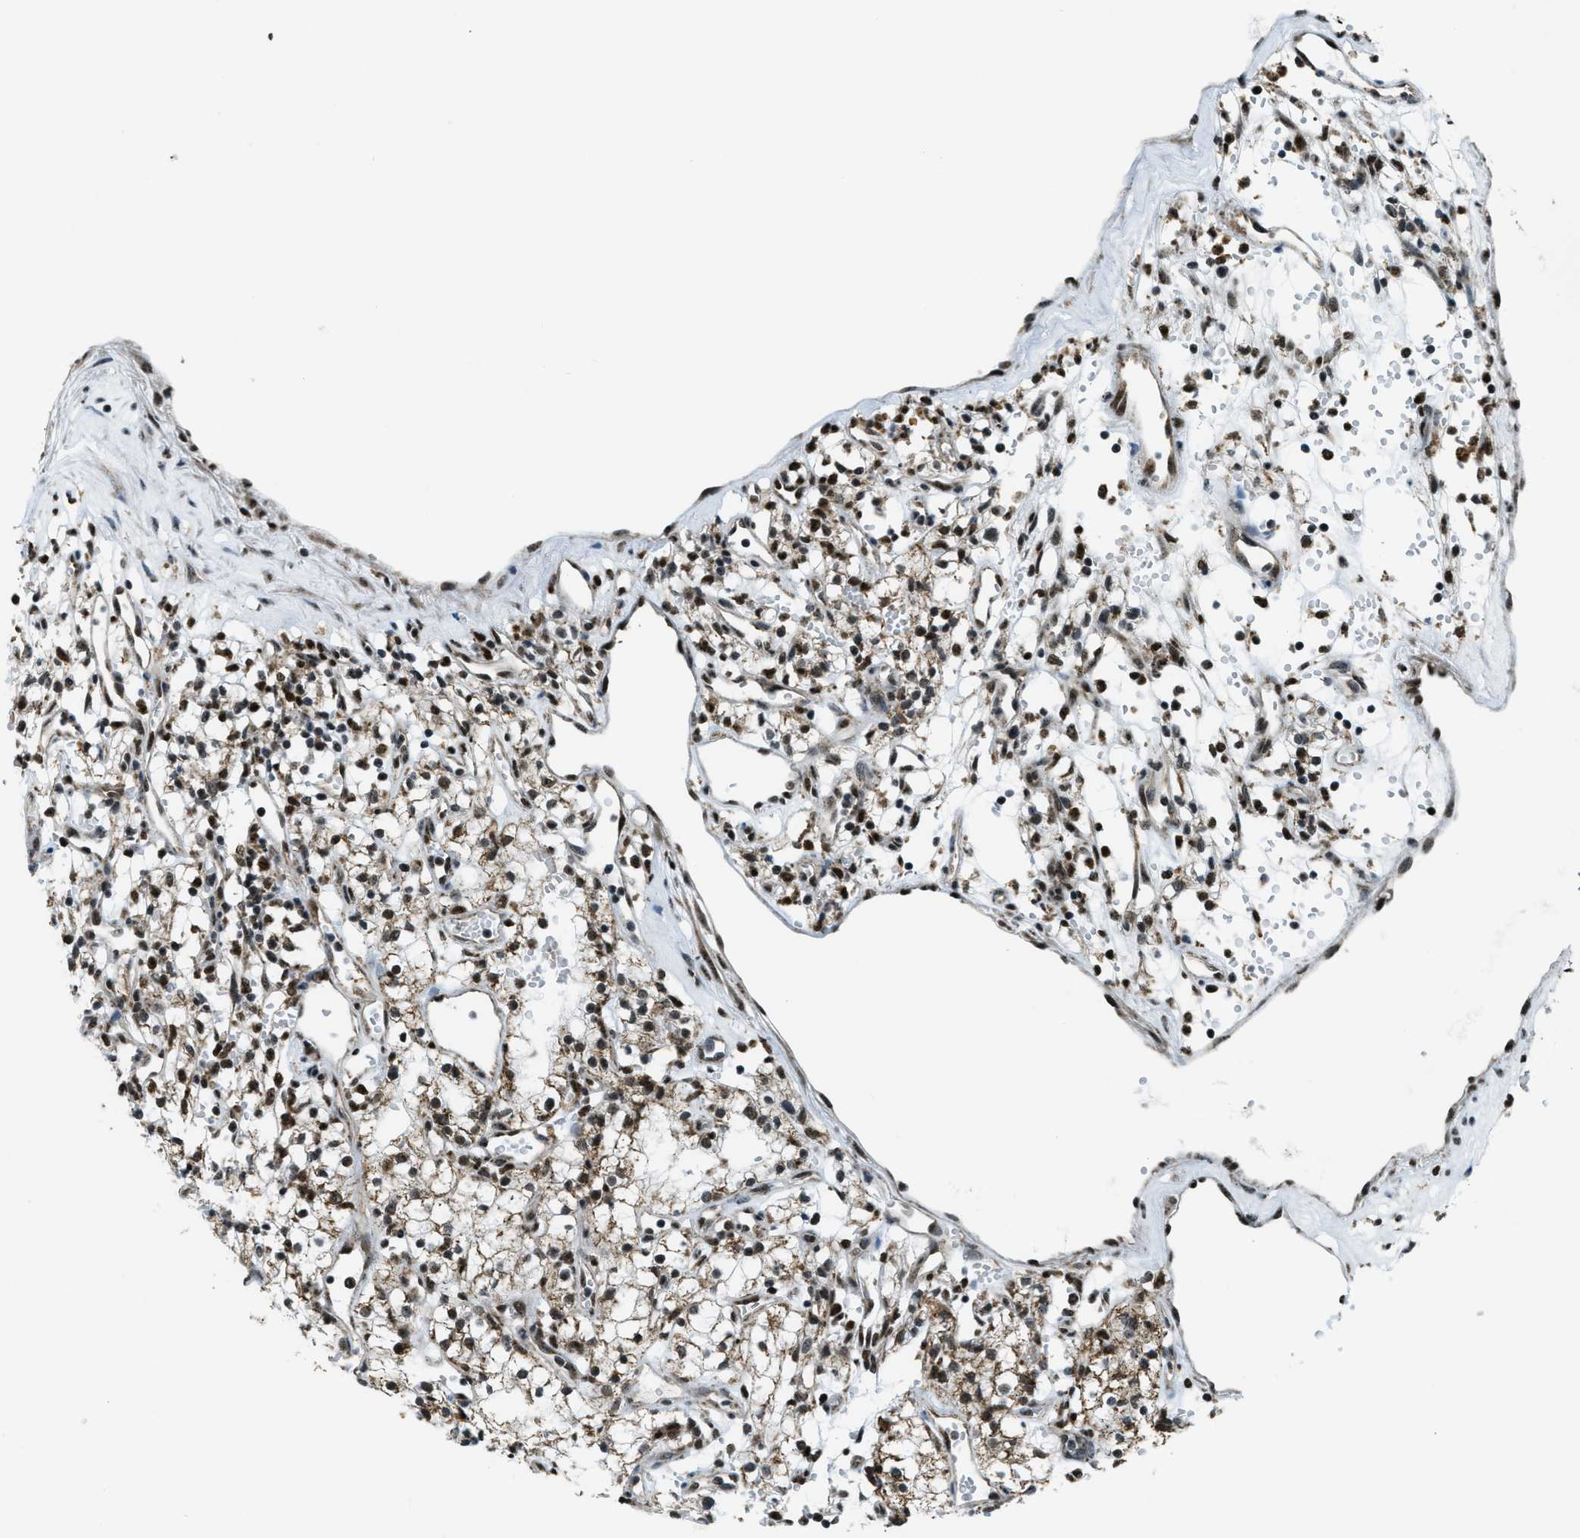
{"staining": {"intensity": "moderate", "quantity": ">75%", "location": "cytoplasmic/membranous,nuclear"}, "tissue": "renal cancer", "cell_type": "Tumor cells", "image_type": "cancer", "snomed": [{"axis": "morphology", "description": "Adenocarcinoma, NOS"}, {"axis": "topography", "description": "Kidney"}], "caption": "Renal cancer tissue displays moderate cytoplasmic/membranous and nuclear staining in approximately >75% of tumor cells, visualized by immunohistochemistry.", "gene": "SP100", "patient": {"sex": "male", "age": 59}}